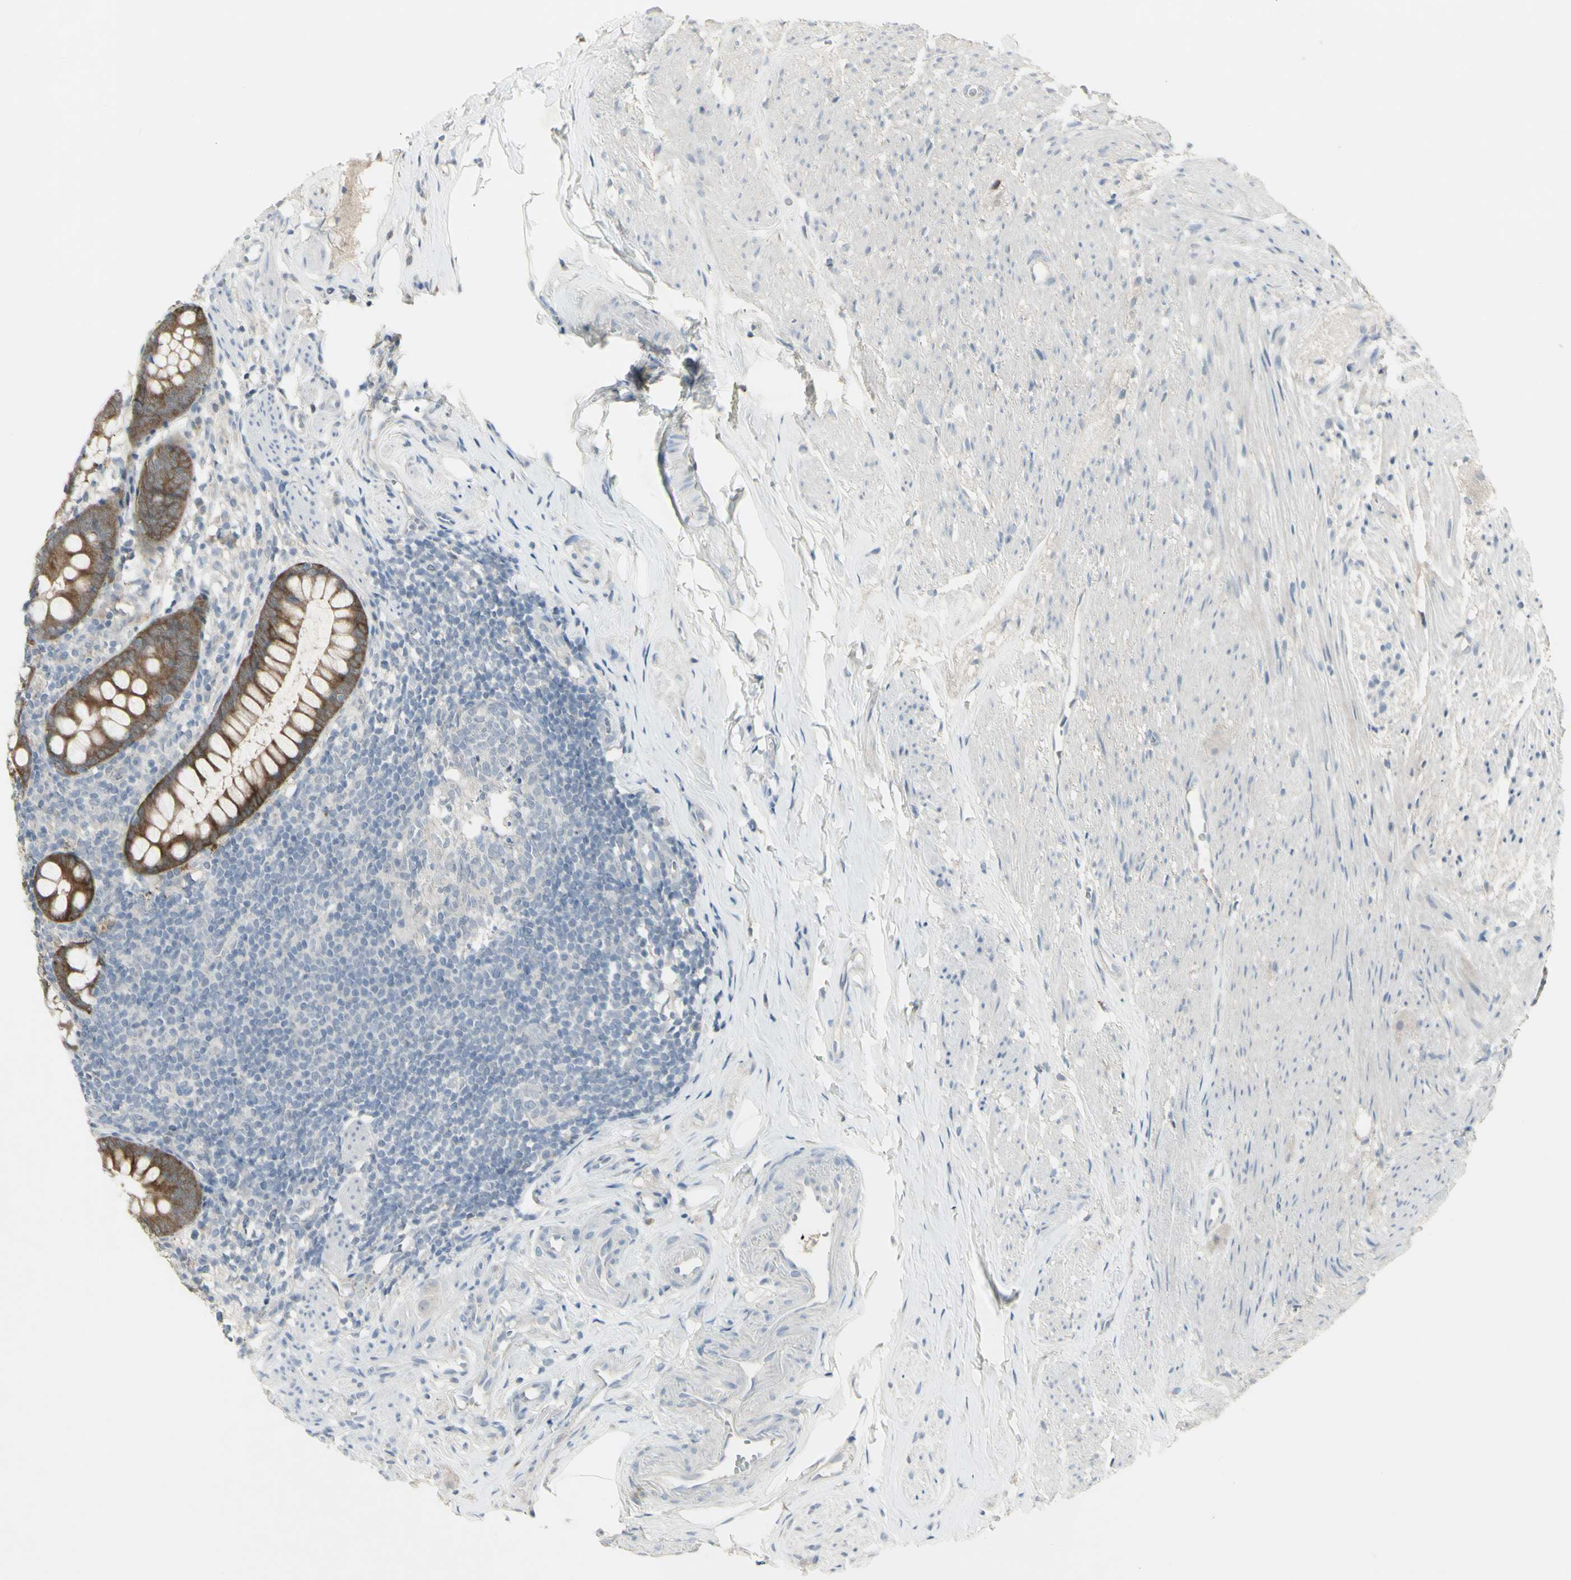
{"staining": {"intensity": "moderate", "quantity": ">75%", "location": "cytoplasmic/membranous"}, "tissue": "appendix", "cell_type": "Glandular cells", "image_type": "normal", "snomed": [{"axis": "morphology", "description": "Normal tissue, NOS"}, {"axis": "topography", "description": "Appendix"}], "caption": "This photomicrograph shows immunohistochemistry (IHC) staining of normal human appendix, with medium moderate cytoplasmic/membranous positivity in about >75% of glandular cells.", "gene": "C1orf116", "patient": {"sex": "female", "age": 77}}